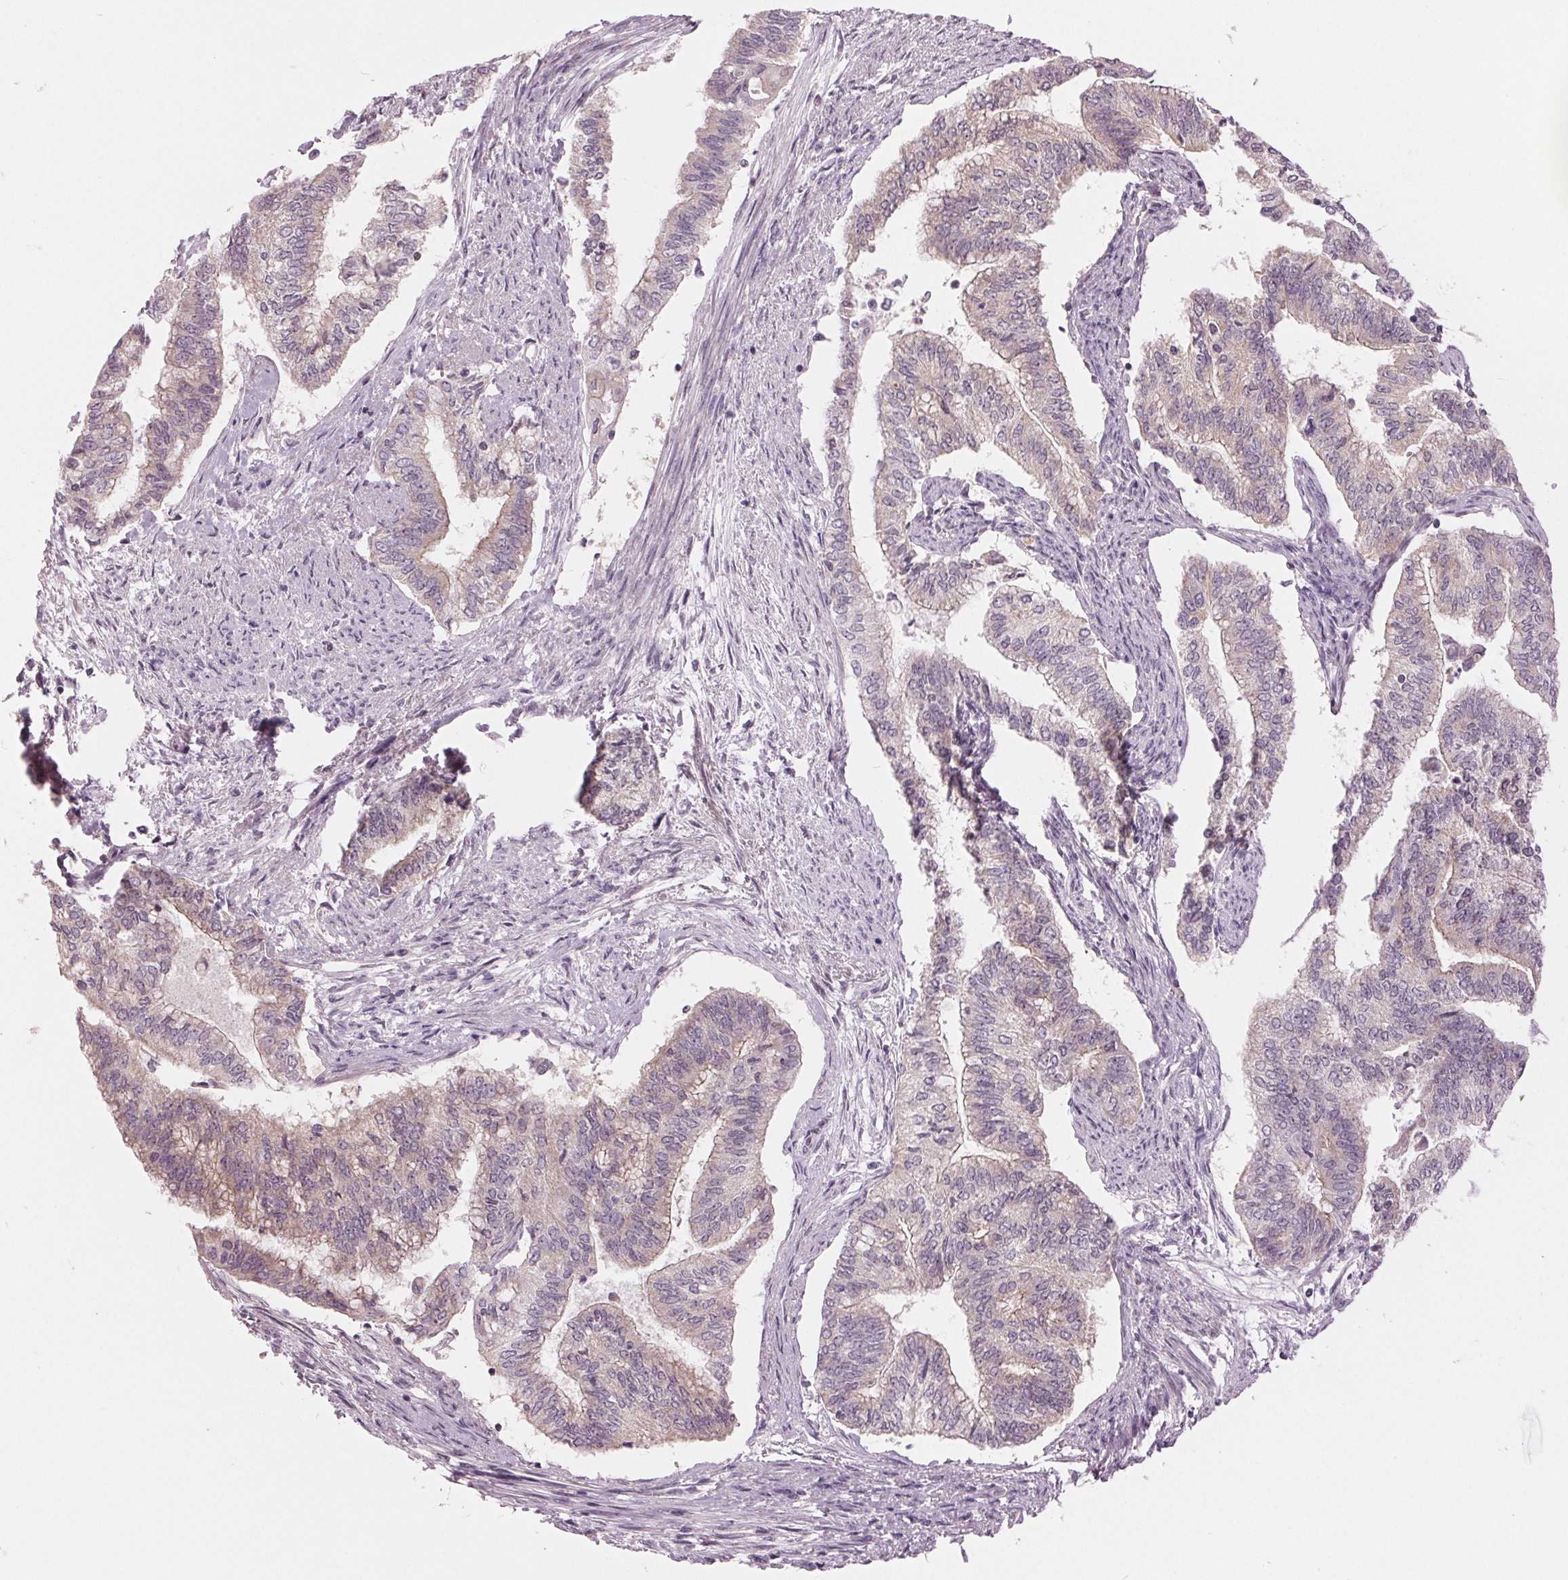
{"staining": {"intensity": "negative", "quantity": "none", "location": "none"}, "tissue": "endometrial cancer", "cell_type": "Tumor cells", "image_type": "cancer", "snomed": [{"axis": "morphology", "description": "Adenocarcinoma, NOS"}, {"axis": "topography", "description": "Endometrium"}], "caption": "An image of adenocarcinoma (endometrial) stained for a protein displays no brown staining in tumor cells. Brightfield microscopy of immunohistochemistry stained with DAB (brown) and hematoxylin (blue), captured at high magnification.", "gene": "ZNF605", "patient": {"sex": "female", "age": 65}}